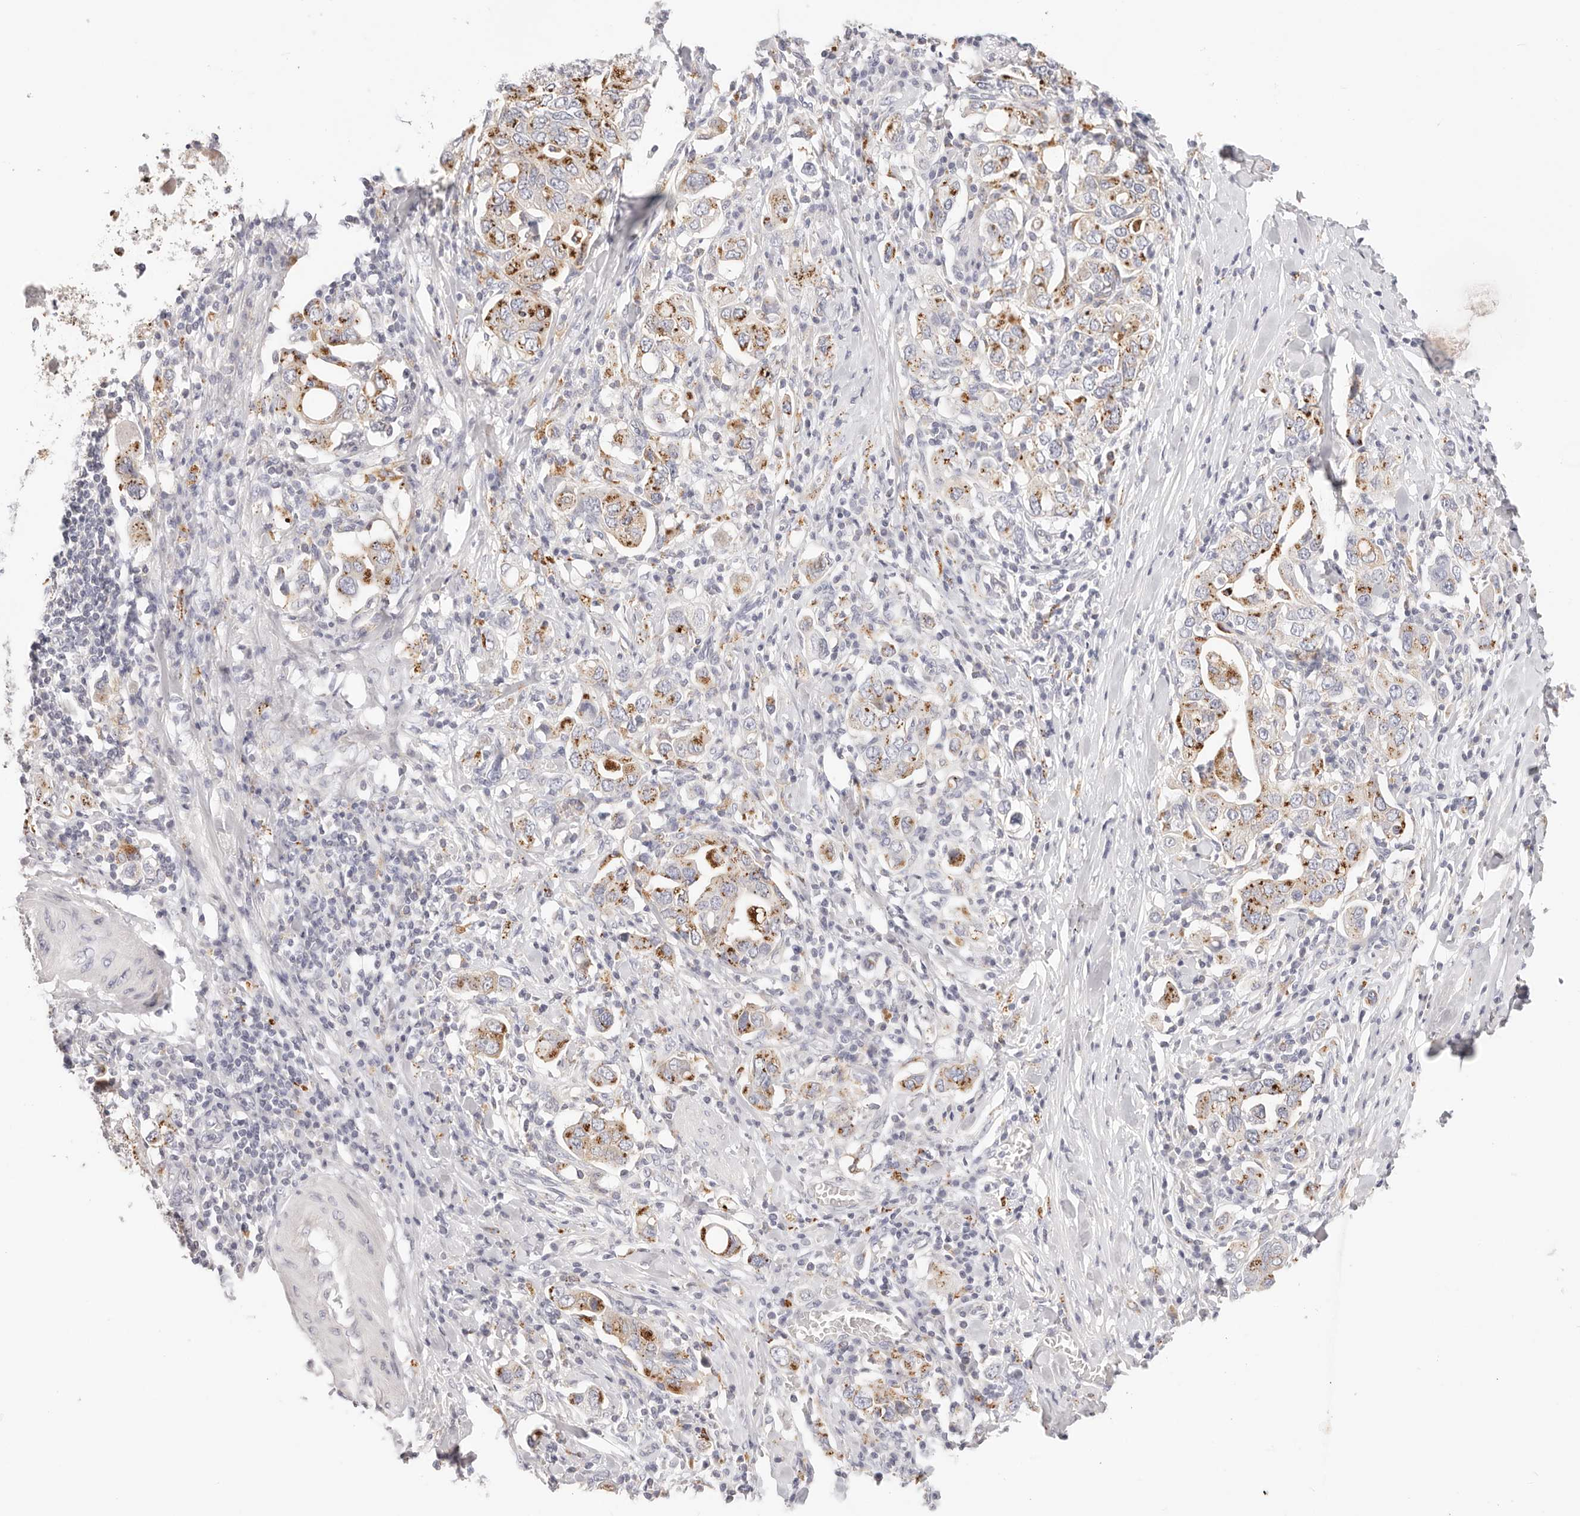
{"staining": {"intensity": "moderate", "quantity": "25%-75%", "location": "cytoplasmic/membranous"}, "tissue": "stomach cancer", "cell_type": "Tumor cells", "image_type": "cancer", "snomed": [{"axis": "morphology", "description": "Adenocarcinoma, NOS"}, {"axis": "topography", "description": "Stomach, upper"}], "caption": "Tumor cells demonstrate medium levels of moderate cytoplasmic/membranous expression in about 25%-75% of cells in human stomach cancer.", "gene": "STKLD1", "patient": {"sex": "male", "age": 62}}